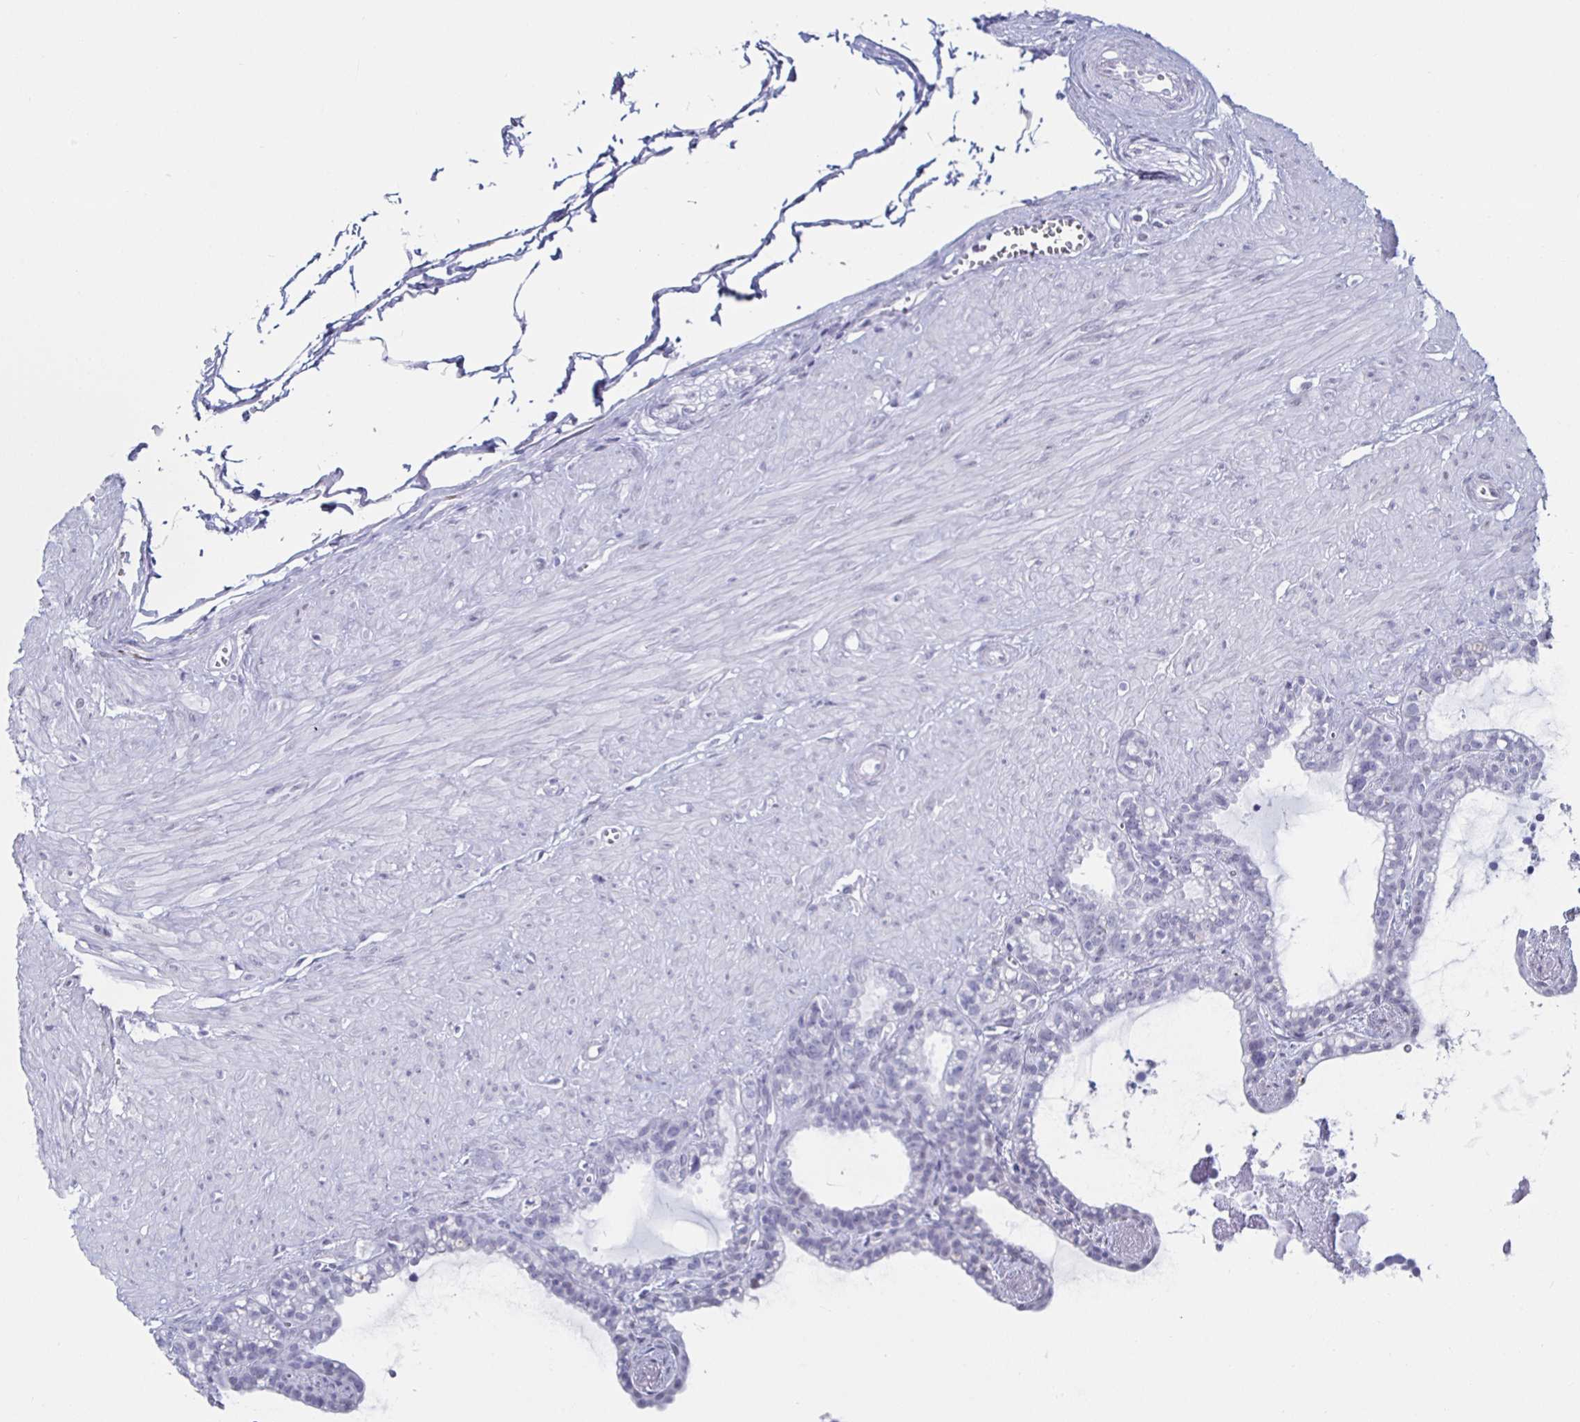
{"staining": {"intensity": "negative", "quantity": "none", "location": "none"}, "tissue": "seminal vesicle", "cell_type": "Glandular cells", "image_type": "normal", "snomed": [{"axis": "morphology", "description": "Normal tissue, NOS"}, {"axis": "topography", "description": "Seminal veicle"}], "caption": "This is an immunohistochemistry (IHC) micrograph of benign human seminal vesicle. There is no positivity in glandular cells.", "gene": "KRT4", "patient": {"sex": "male", "age": 76}}